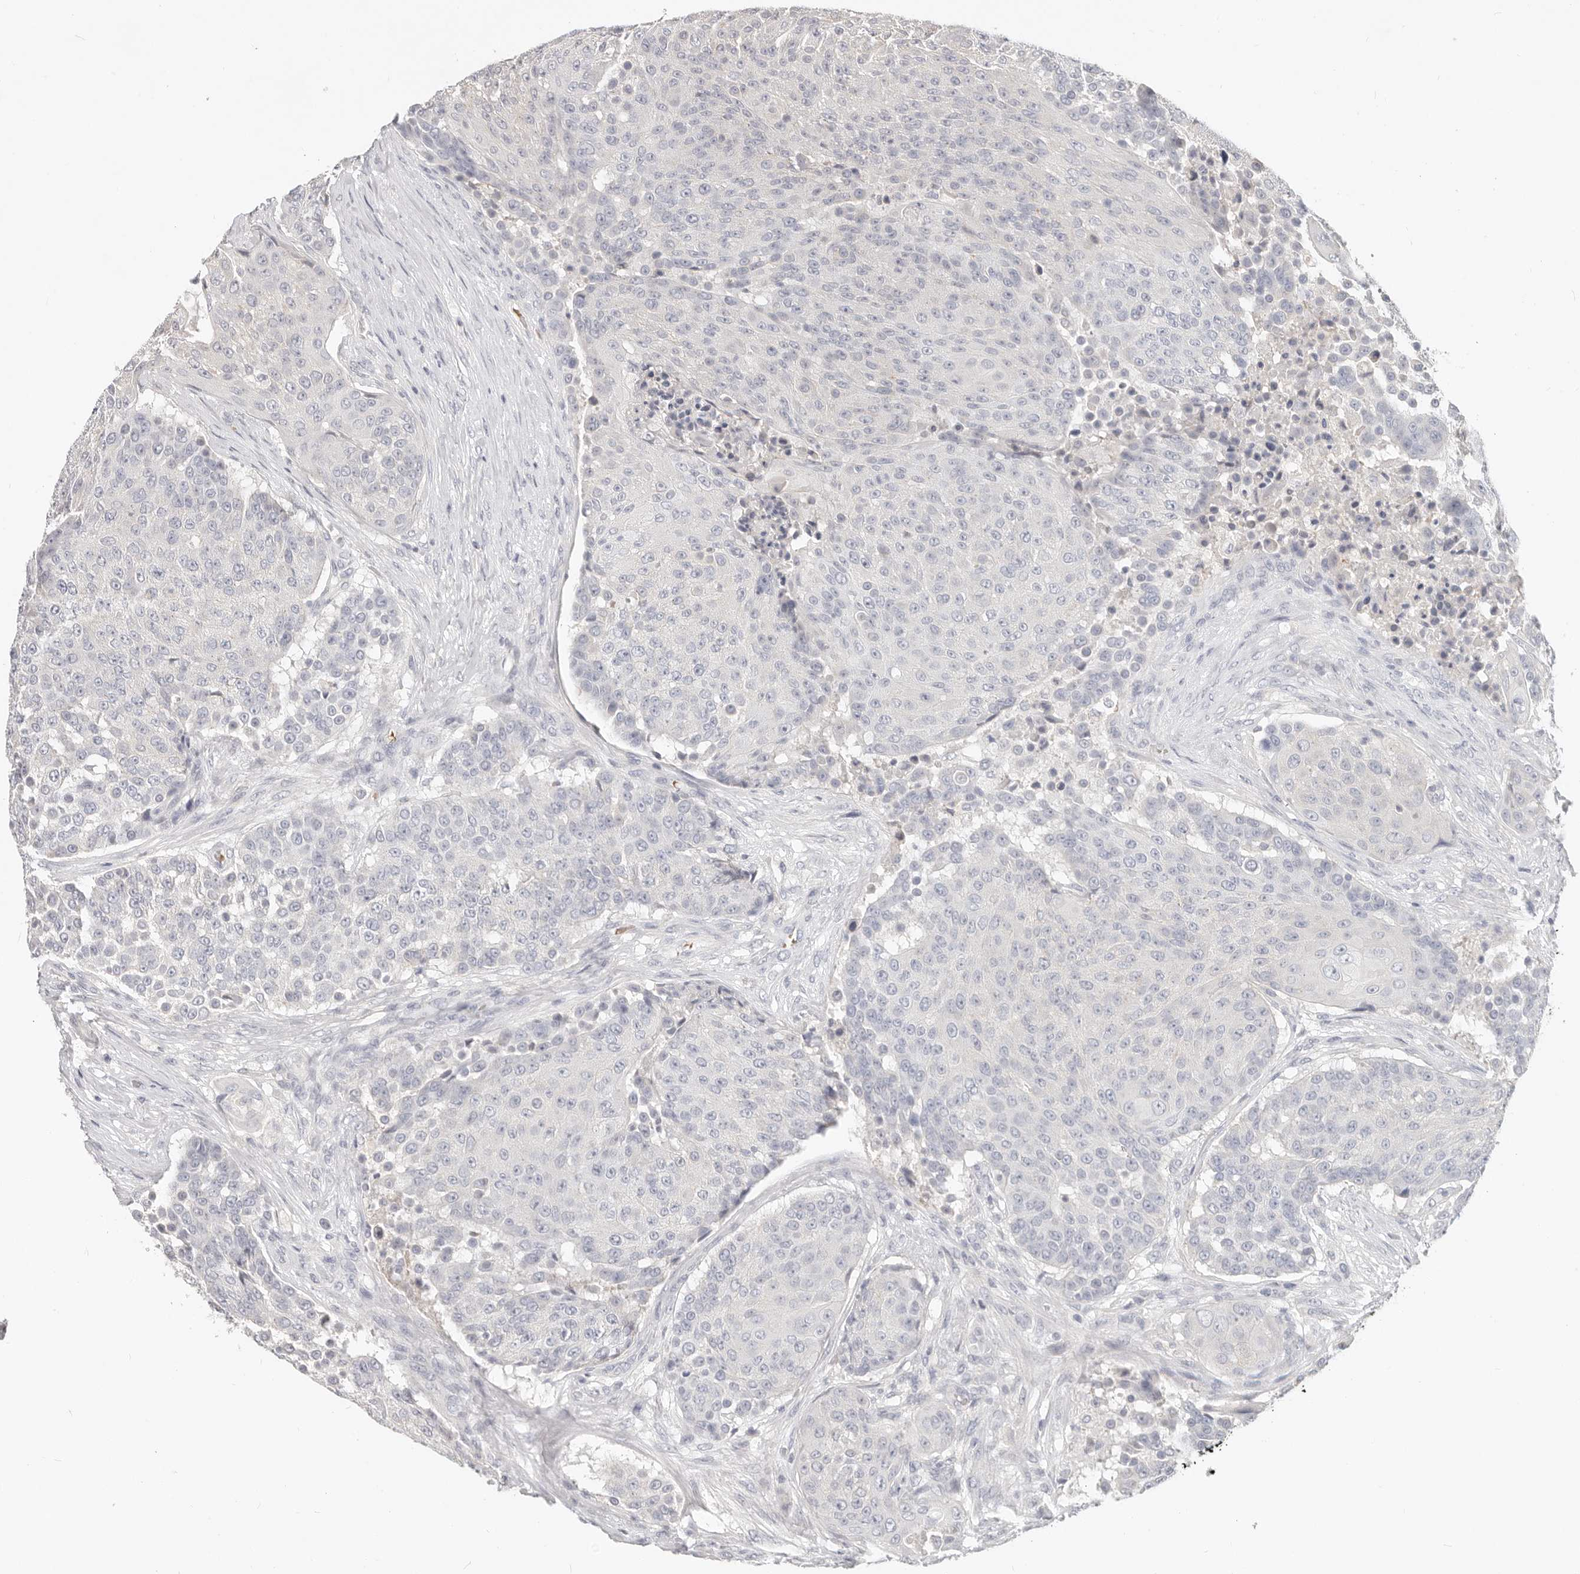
{"staining": {"intensity": "negative", "quantity": "none", "location": "none"}, "tissue": "urothelial cancer", "cell_type": "Tumor cells", "image_type": "cancer", "snomed": [{"axis": "morphology", "description": "Urothelial carcinoma, High grade"}, {"axis": "topography", "description": "Urinary bladder"}], "caption": "Protein analysis of high-grade urothelial carcinoma demonstrates no significant staining in tumor cells. The staining is performed using DAB brown chromogen with nuclei counter-stained in using hematoxylin.", "gene": "TMEM63B", "patient": {"sex": "female", "age": 63}}